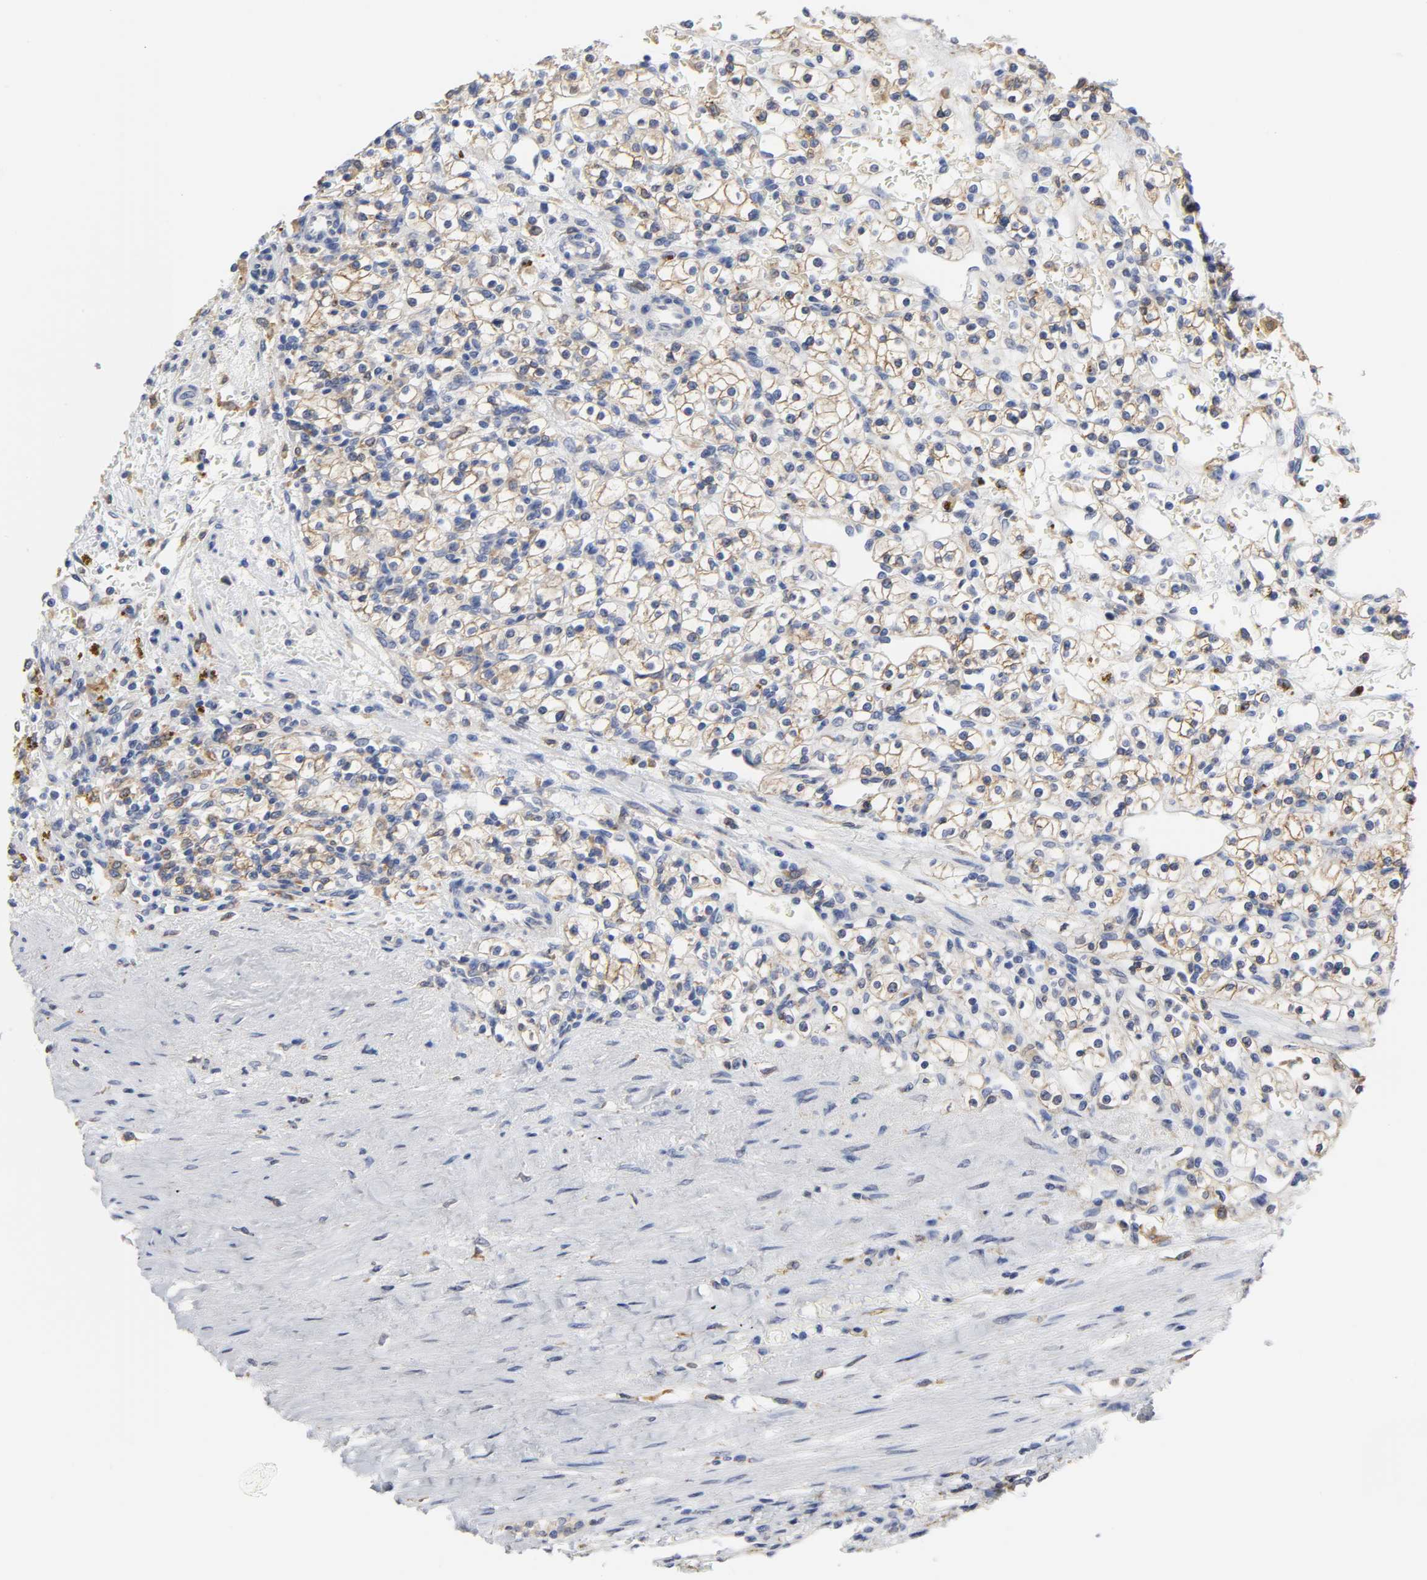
{"staining": {"intensity": "weak", "quantity": ">75%", "location": "cytoplasmic/membranous"}, "tissue": "renal cancer", "cell_type": "Tumor cells", "image_type": "cancer", "snomed": [{"axis": "morphology", "description": "Normal tissue, NOS"}, {"axis": "morphology", "description": "Adenocarcinoma, NOS"}, {"axis": "topography", "description": "Kidney"}], "caption": "Renal cancer (adenocarcinoma) stained with immunohistochemistry (IHC) reveals weak cytoplasmic/membranous staining in about >75% of tumor cells.", "gene": "HCK", "patient": {"sex": "female", "age": 55}}